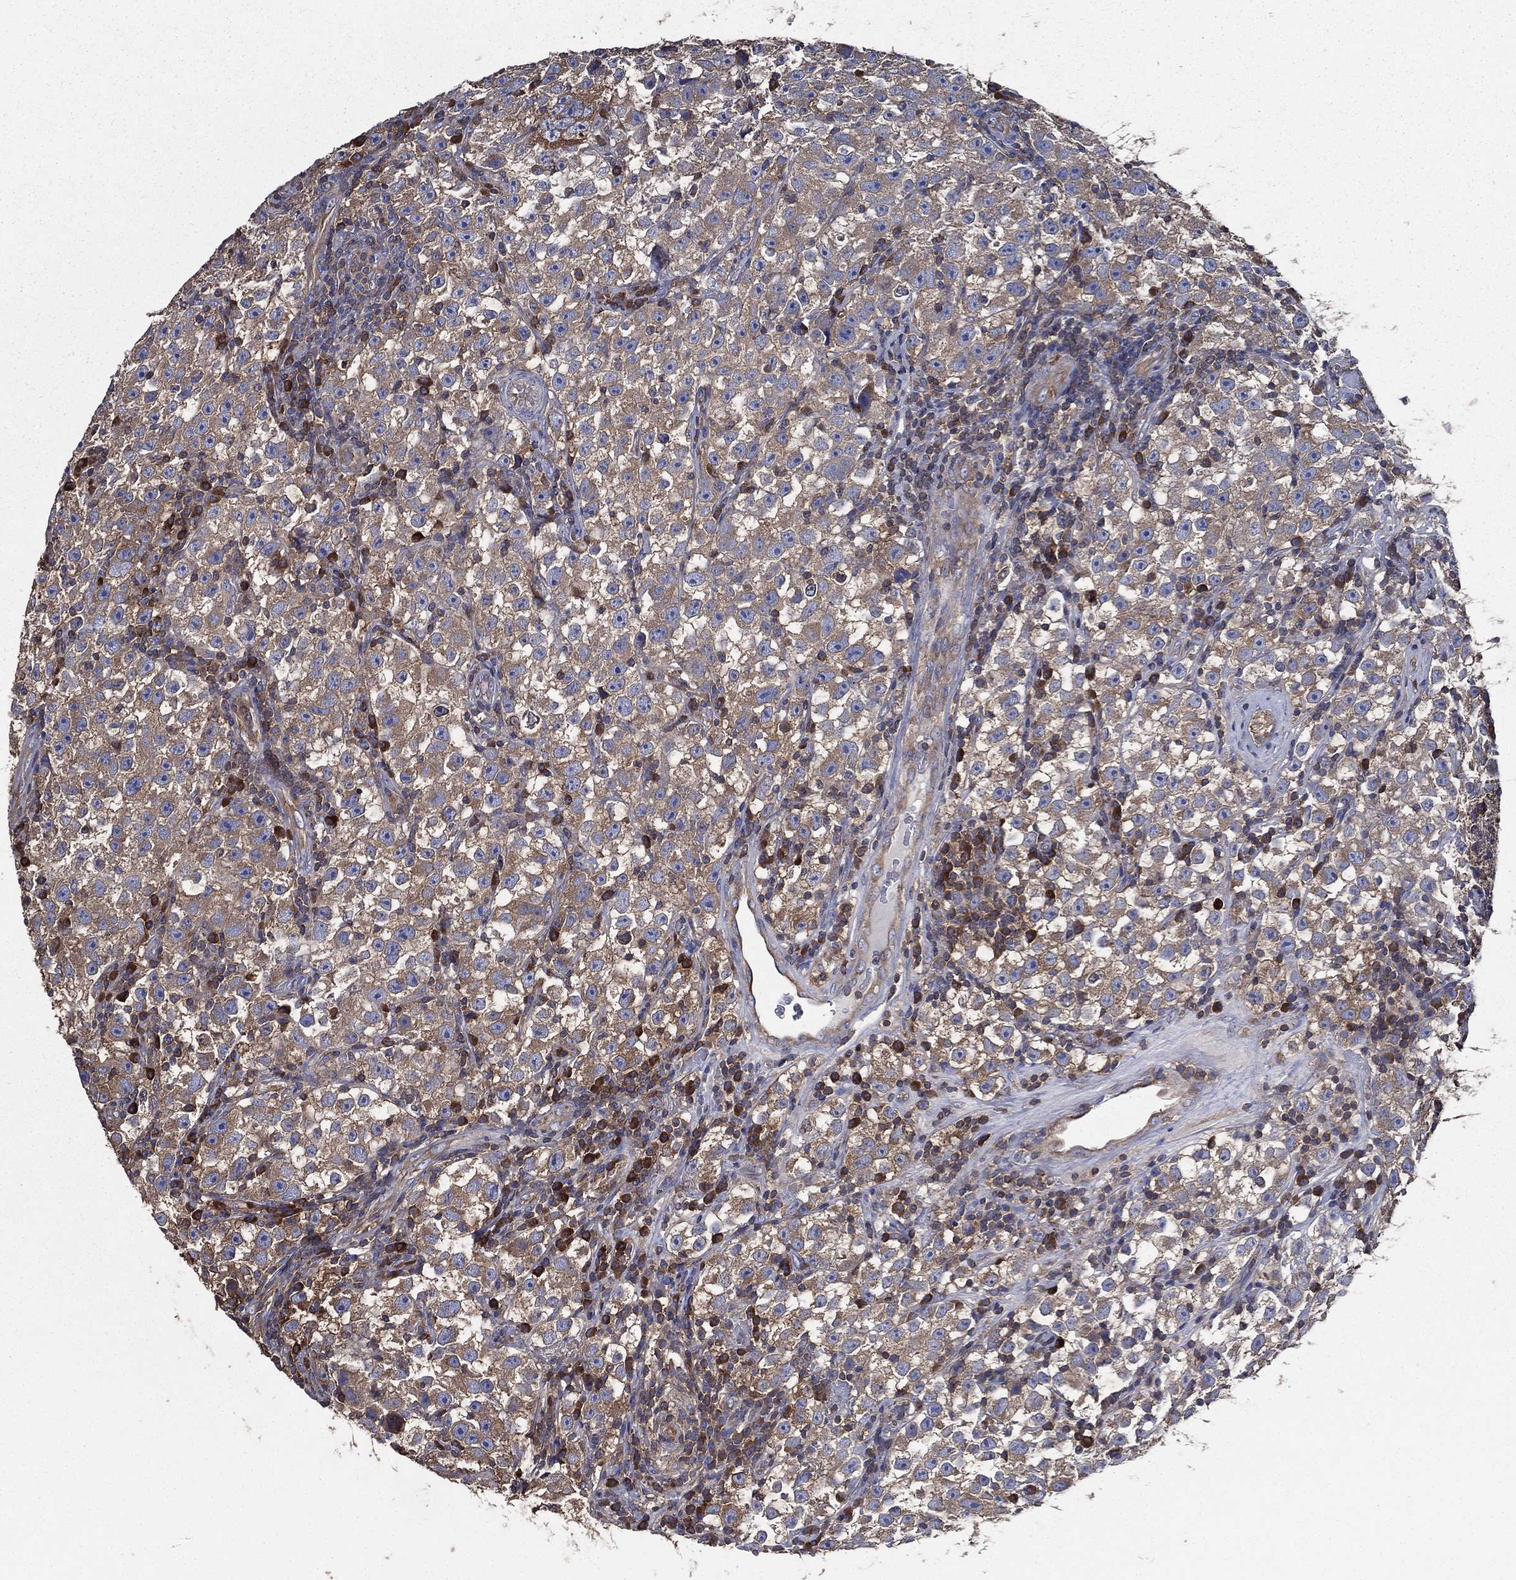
{"staining": {"intensity": "weak", "quantity": ">75%", "location": "cytoplasmic/membranous"}, "tissue": "testis cancer", "cell_type": "Tumor cells", "image_type": "cancer", "snomed": [{"axis": "morphology", "description": "Seminoma, NOS"}, {"axis": "topography", "description": "Testis"}], "caption": "An IHC histopathology image of tumor tissue is shown. Protein staining in brown highlights weak cytoplasmic/membranous positivity in seminoma (testis) within tumor cells.", "gene": "SARS1", "patient": {"sex": "male", "age": 22}}